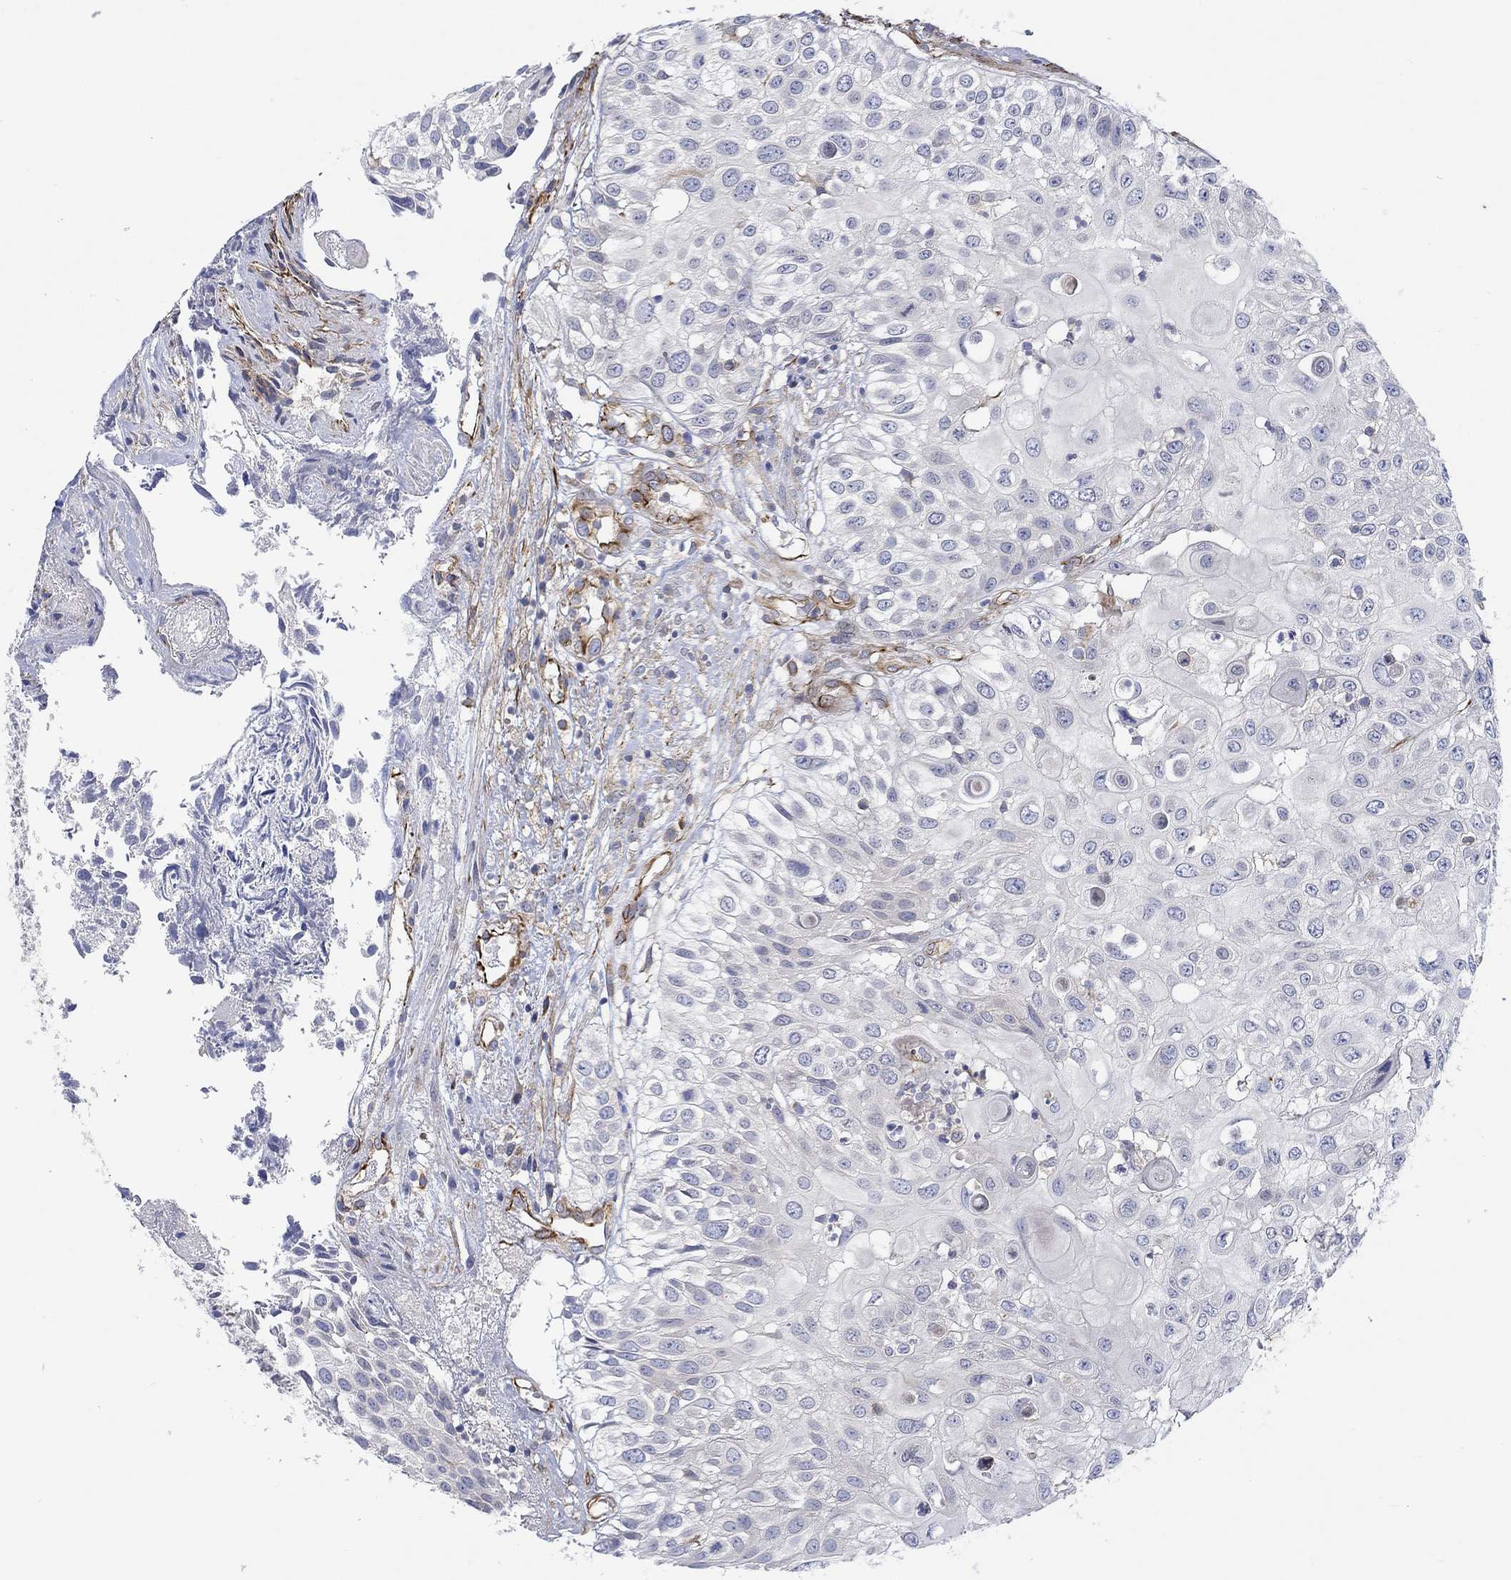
{"staining": {"intensity": "weak", "quantity": "<25%", "location": "cytoplasmic/membranous"}, "tissue": "urothelial cancer", "cell_type": "Tumor cells", "image_type": "cancer", "snomed": [{"axis": "morphology", "description": "Urothelial carcinoma, High grade"}, {"axis": "topography", "description": "Urinary bladder"}], "caption": "The image demonstrates no staining of tumor cells in urothelial carcinoma (high-grade).", "gene": "CAMK1D", "patient": {"sex": "female", "age": 79}}